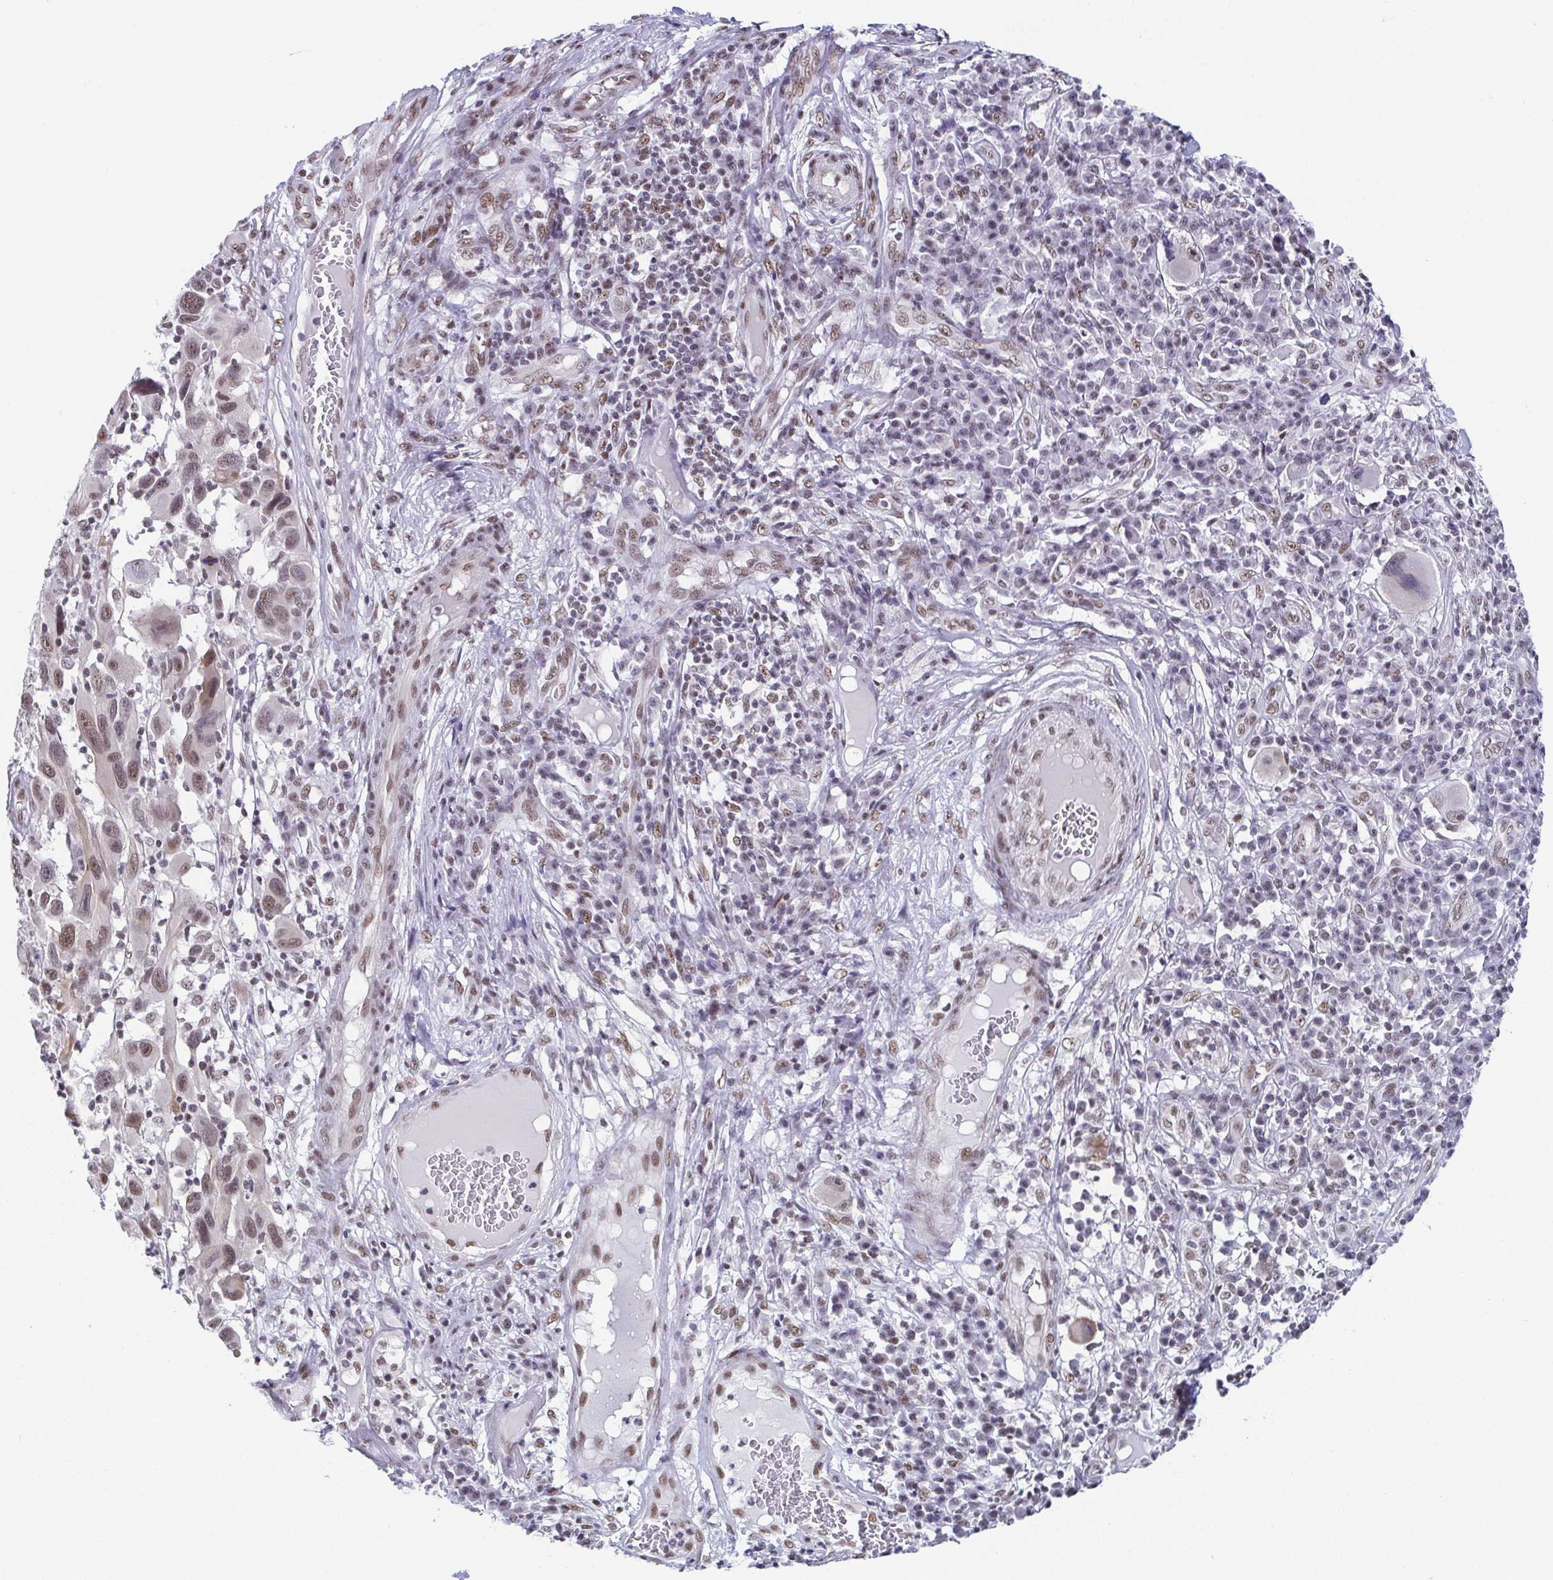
{"staining": {"intensity": "moderate", "quantity": ">75%", "location": "nuclear"}, "tissue": "melanoma", "cell_type": "Tumor cells", "image_type": "cancer", "snomed": [{"axis": "morphology", "description": "Malignant melanoma, NOS"}, {"axis": "topography", "description": "Skin"}], "caption": "Melanoma was stained to show a protein in brown. There is medium levels of moderate nuclear staining in about >75% of tumor cells.", "gene": "SLC7A10", "patient": {"sex": "male", "age": 53}}